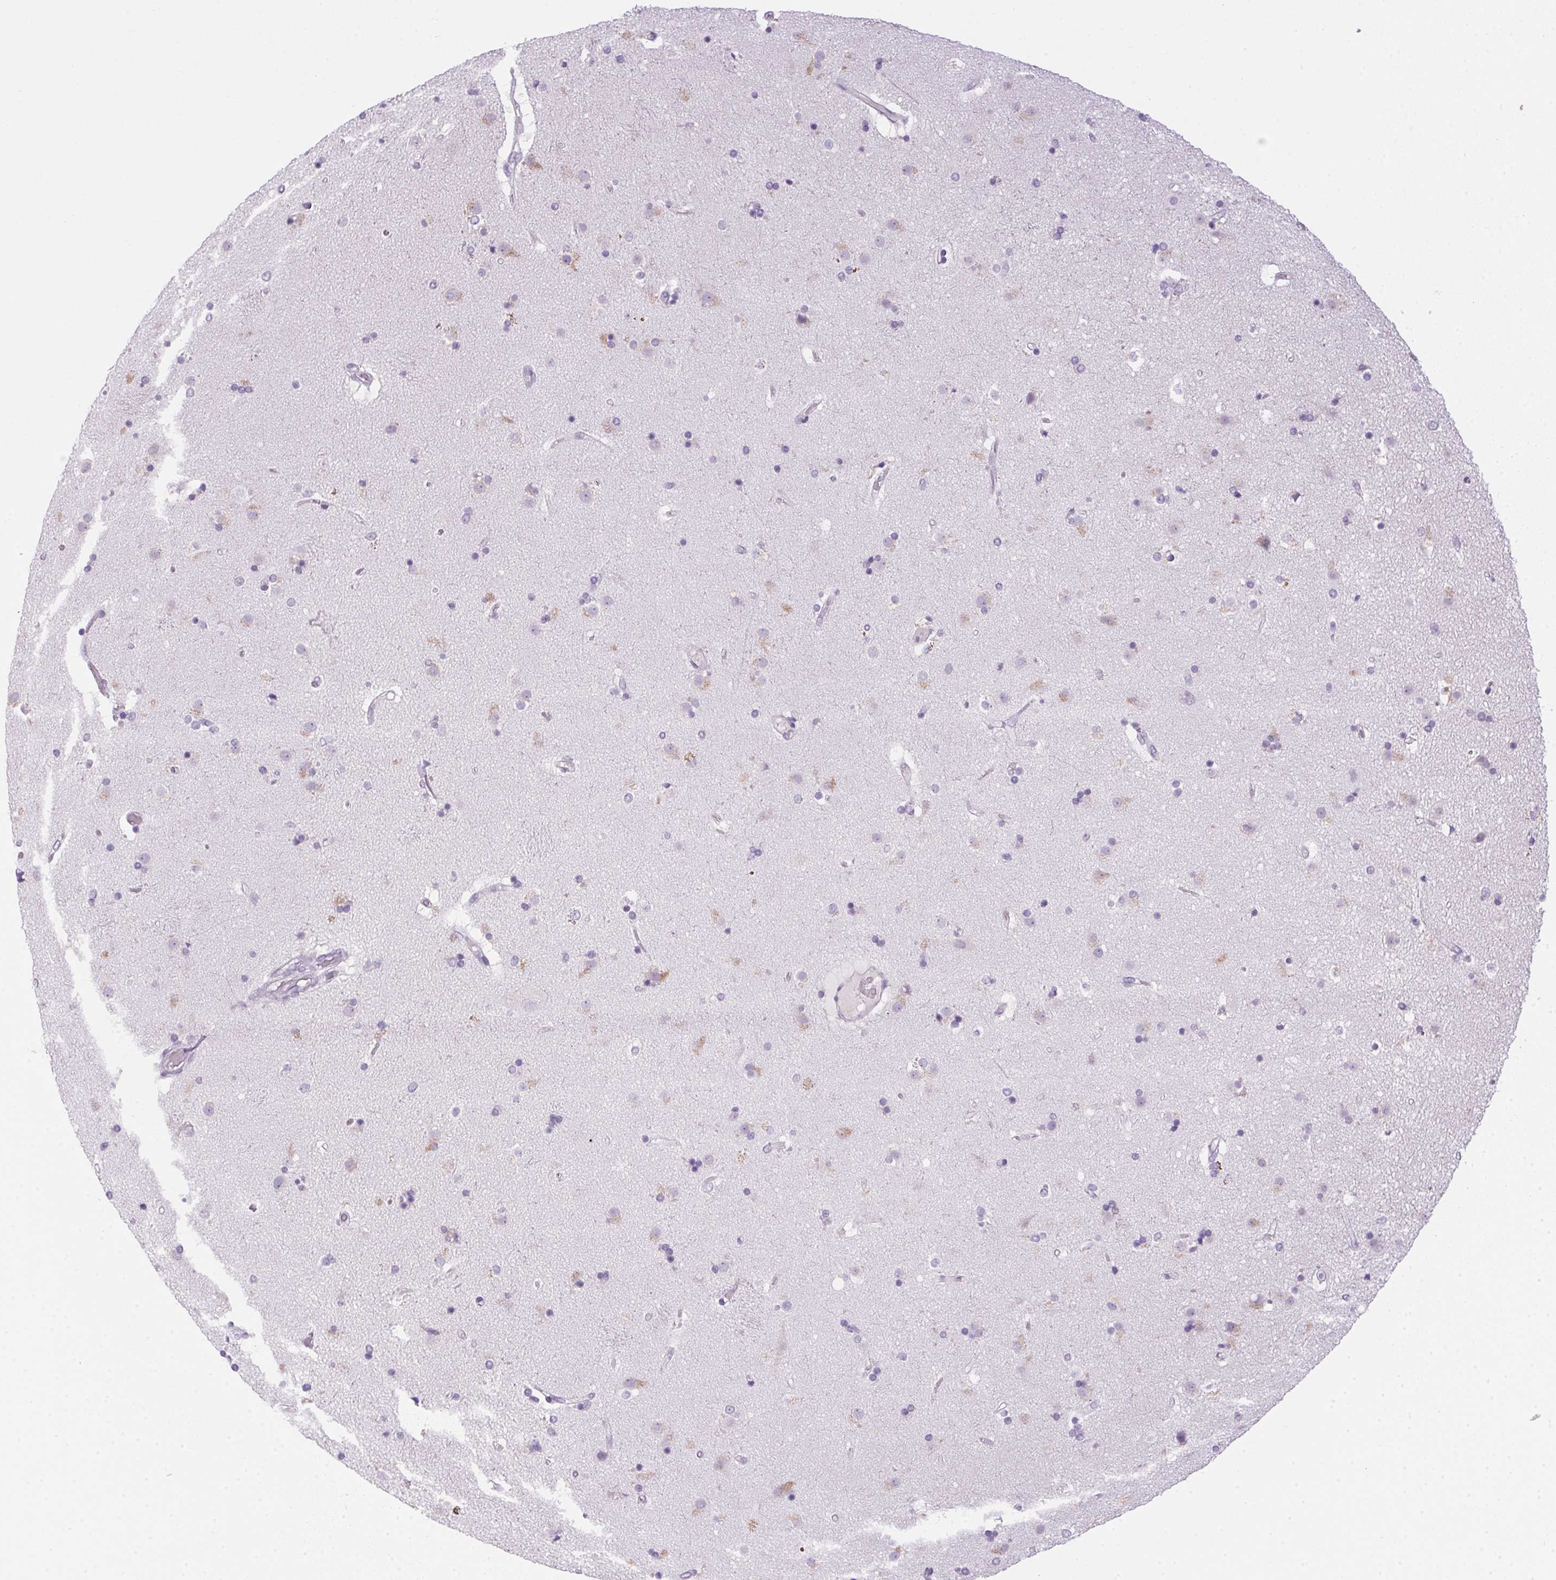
{"staining": {"intensity": "weak", "quantity": "<25%", "location": "cytoplasmic/membranous"}, "tissue": "caudate", "cell_type": "Glial cells", "image_type": "normal", "snomed": [{"axis": "morphology", "description": "Normal tissue, NOS"}, {"axis": "topography", "description": "Lateral ventricle wall"}], "caption": "DAB immunohistochemical staining of normal human caudate displays no significant expression in glial cells.", "gene": "POPDC2", "patient": {"sex": "female", "age": 71}}